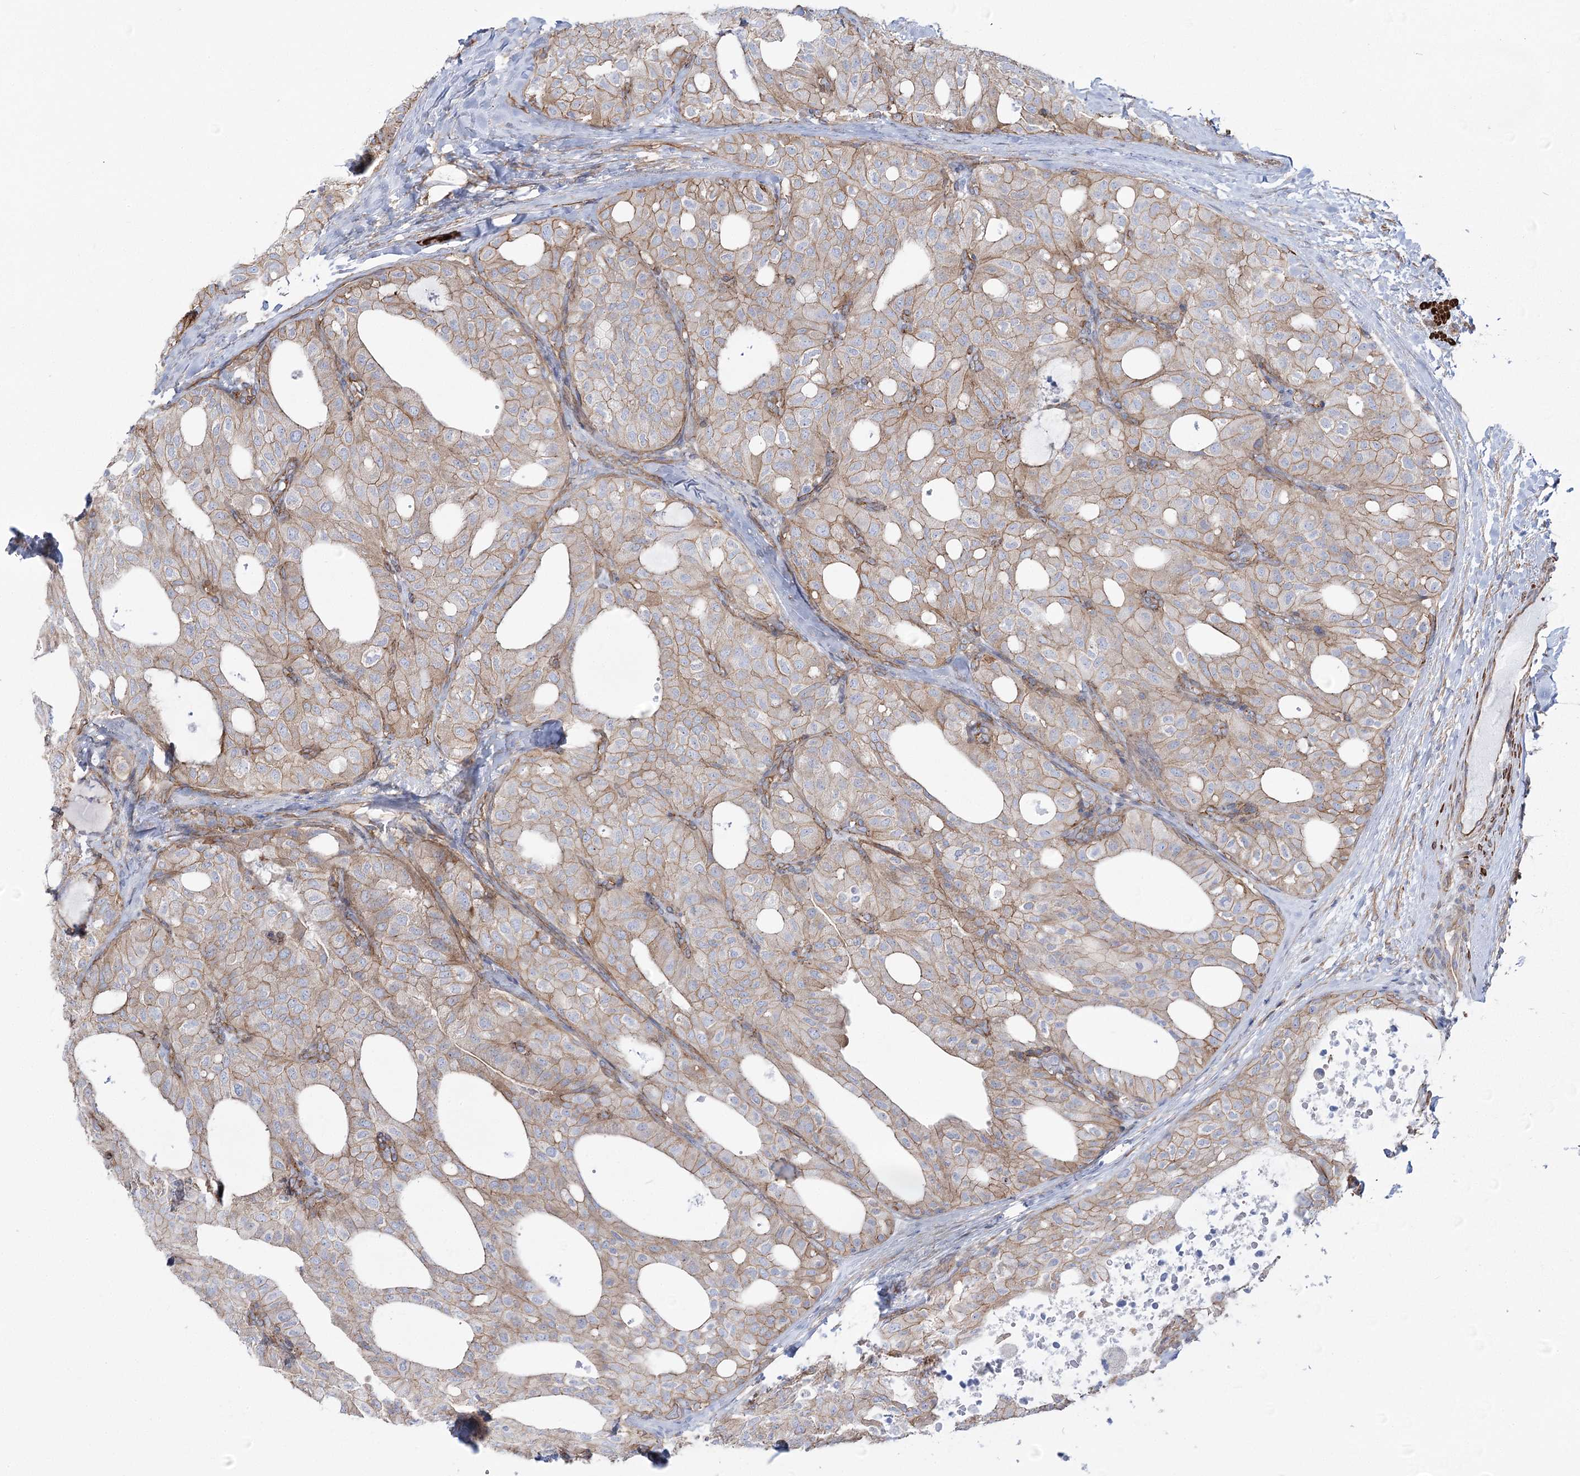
{"staining": {"intensity": "moderate", "quantity": ">75%", "location": "cytoplasmic/membranous"}, "tissue": "thyroid cancer", "cell_type": "Tumor cells", "image_type": "cancer", "snomed": [{"axis": "morphology", "description": "Follicular adenoma carcinoma, NOS"}, {"axis": "topography", "description": "Thyroid gland"}], "caption": "Human thyroid cancer stained for a protein (brown) displays moderate cytoplasmic/membranous positive expression in about >75% of tumor cells.", "gene": "PLEKHA5", "patient": {"sex": "male", "age": 75}}